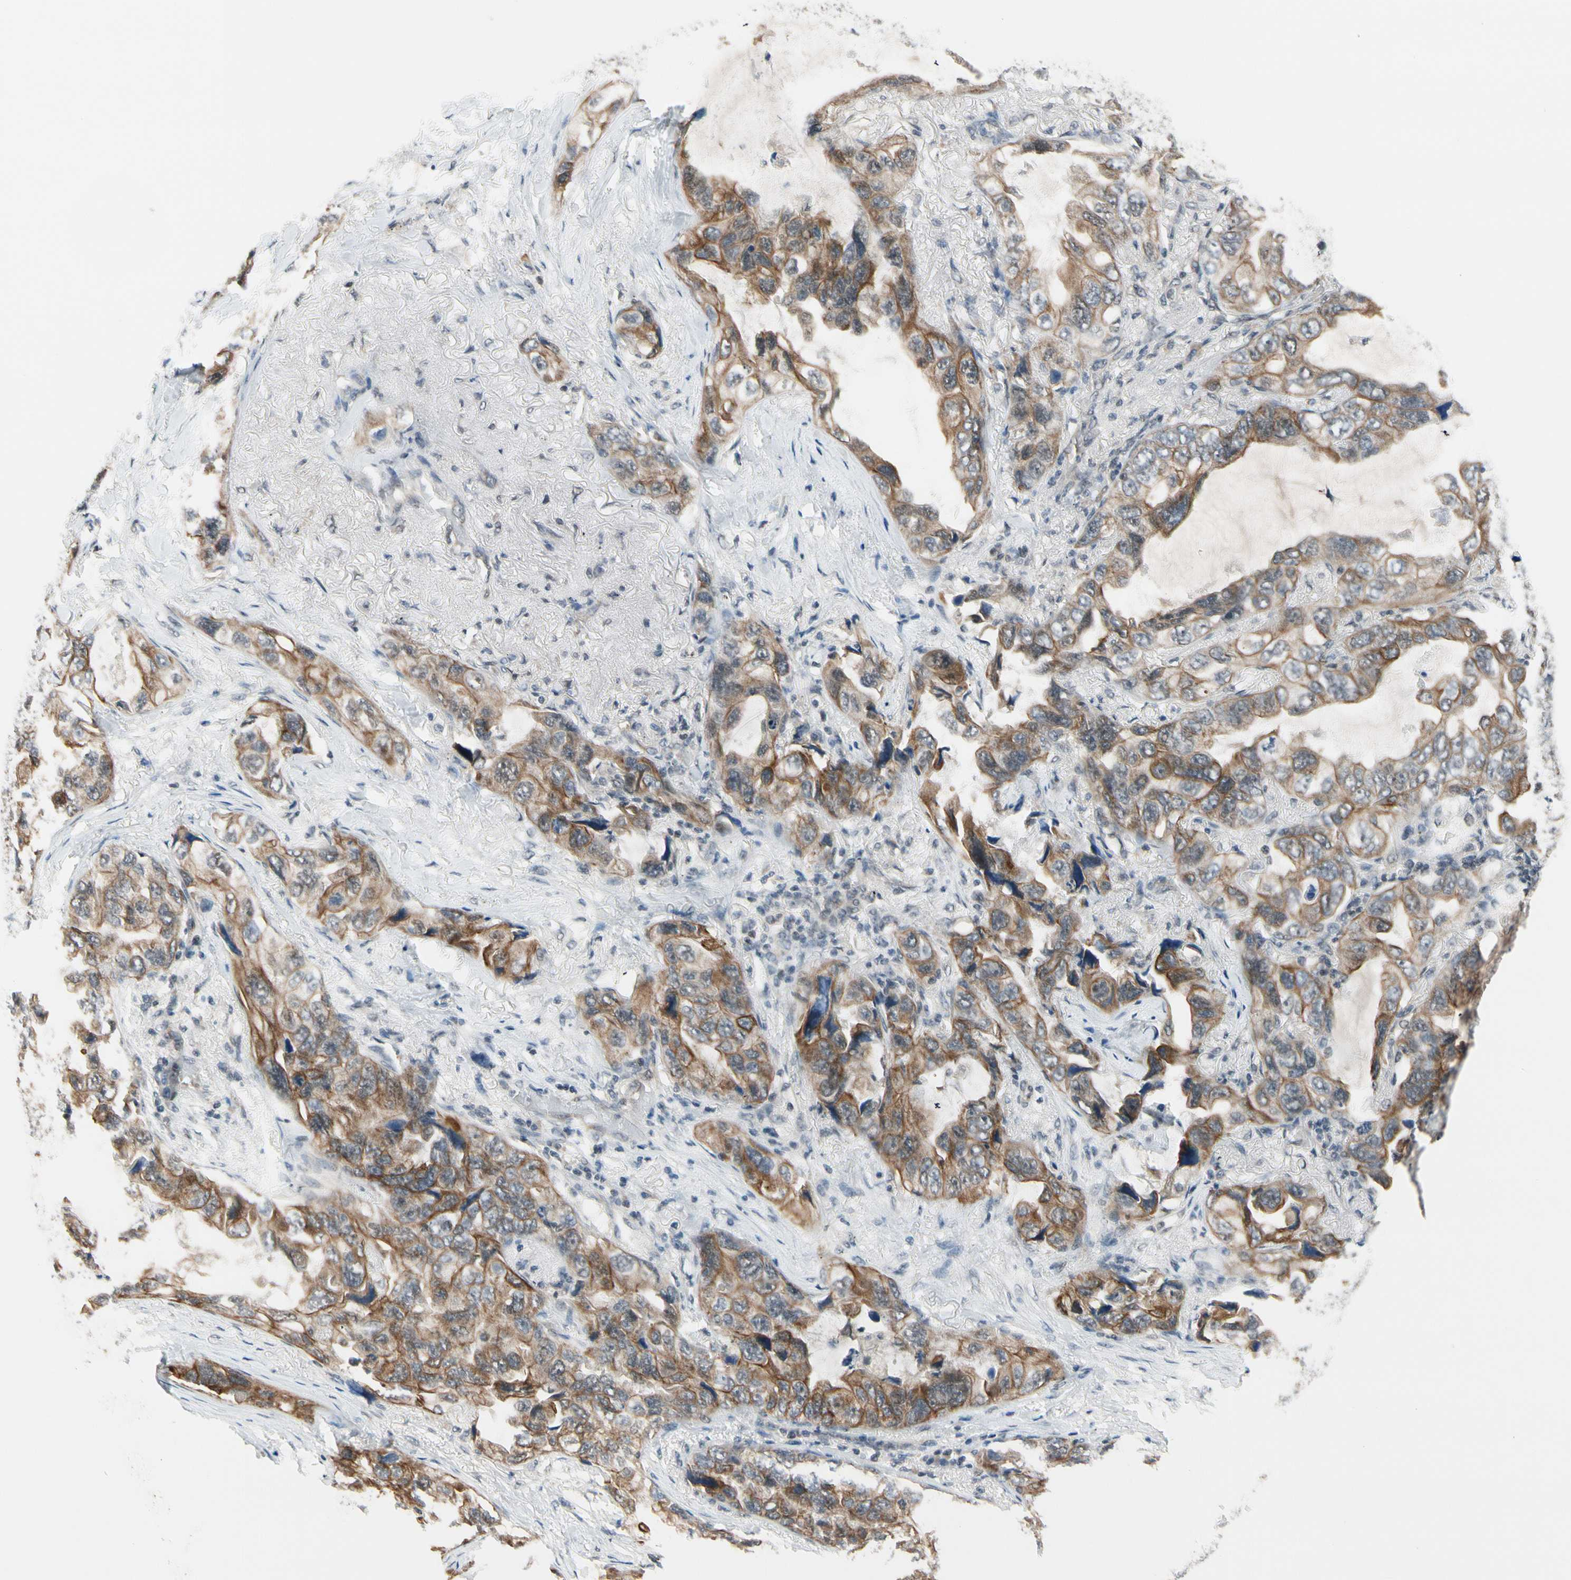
{"staining": {"intensity": "moderate", "quantity": ">75%", "location": "cytoplasmic/membranous"}, "tissue": "lung cancer", "cell_type": "Tumor cells", "image_type": "cancer", "snomed": [{"axis": "morphology", "description": "Squamous cell carcinoma, NOS"}, {"axis": "topography", "description": "Lung"}], "caption": "There is medium levels of moderate cytoplasmic/membranous positivity in tumor cells of lung squamous cell carcinoma, as demonstrated by immunohistochemical staining (brown color).", "gene": "TAF12", "patient": {"sex": "female", "age": 73}}